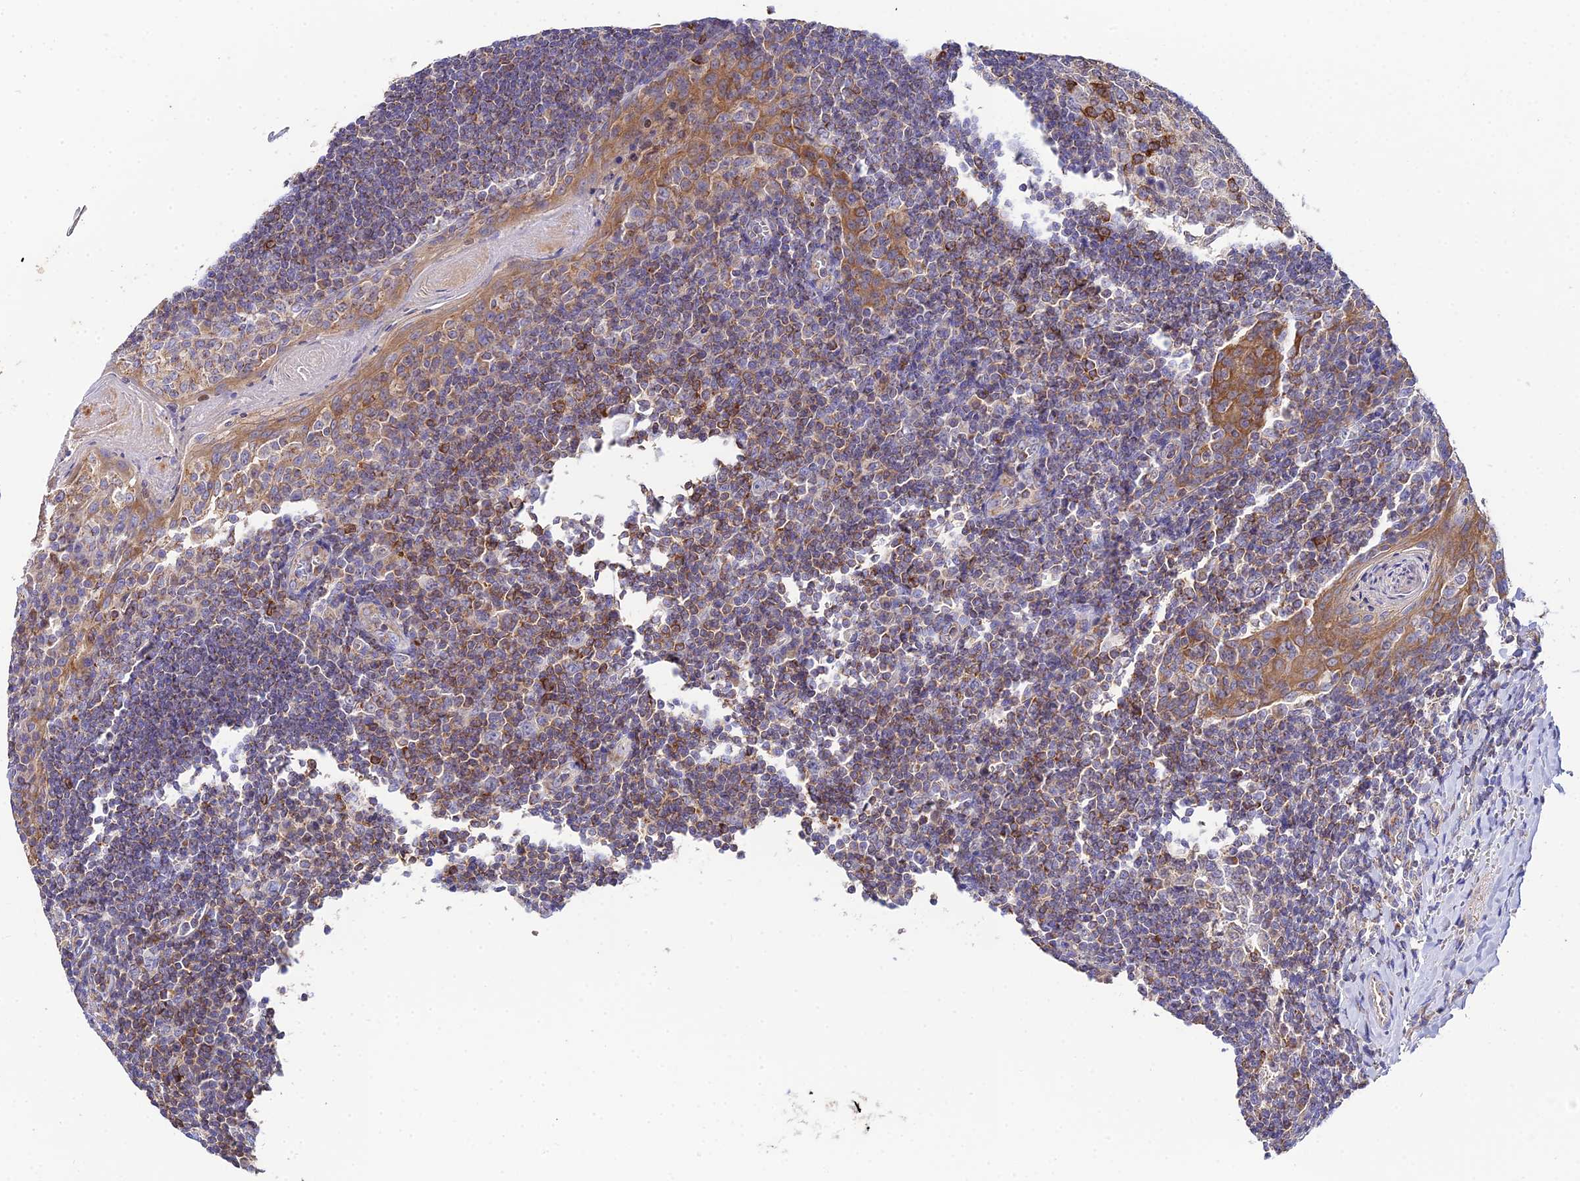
{"staining": {"intensity": "moderate", "quantity": "<25%", "location": "cytoplasmic/membranous"}, "tissue": "tonsil", "cell_type": "Germinal center cells", "image_type": "normal", "snomed": [{"axis": "morphology", "description": "Normal tissue, NOS"}, {"axis": "topography", "description": "Tonsil"}], "caption": "IHC of benign human tonsil reveals low levels of moderate cytoplasmic/membranous expression in about <25% of germinal center cells. (DAB (3,3'-diaminobenzidine) = brown stain, brightfield microscopy at high magnification).", "gene": "NIPSNAP3A", "patient": {"sex": "male", "age": 27}}